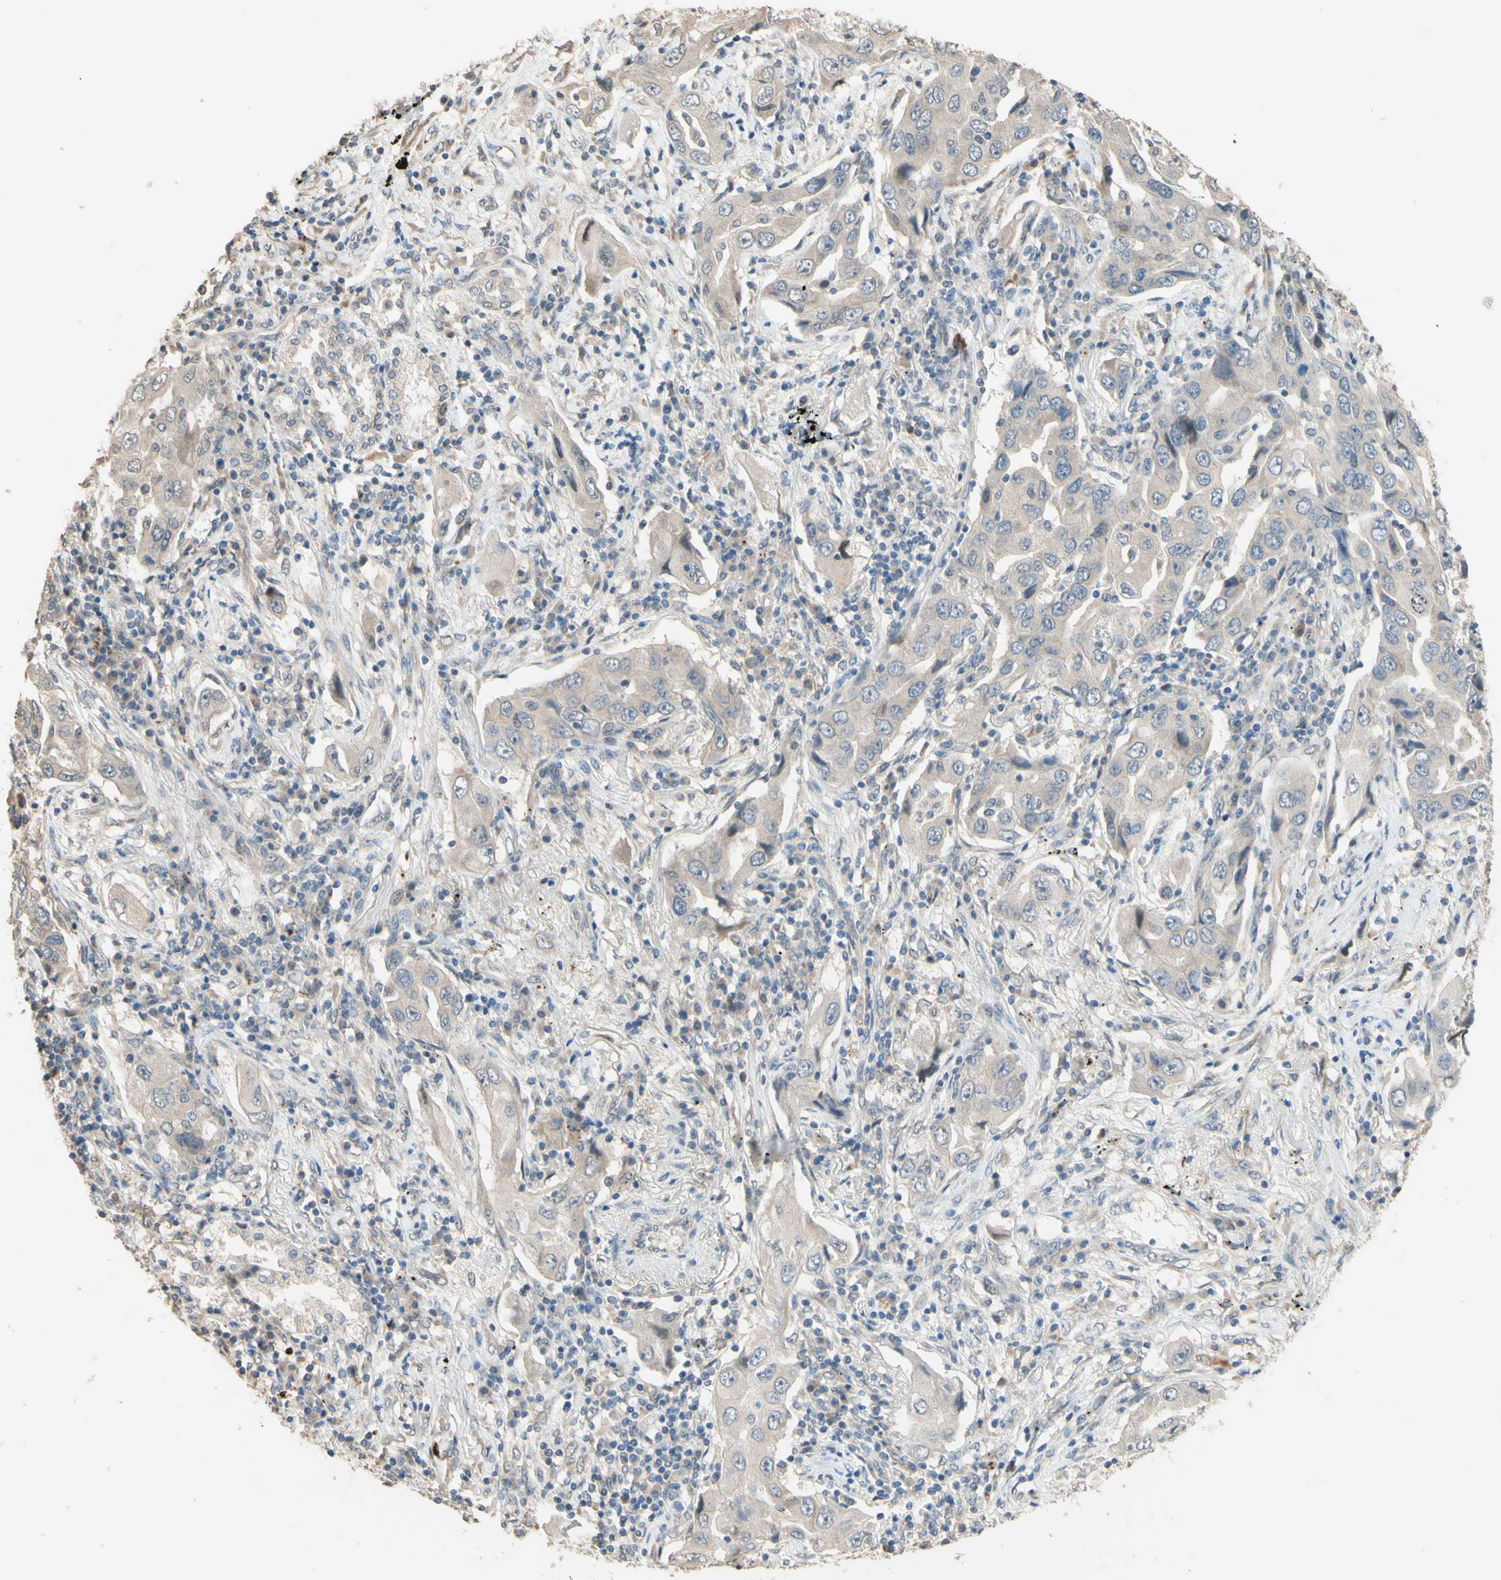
{"staining": {"intensity": "negative", "quantity": "none", "location": "none"}, "tissue": "lung cancer", "cell_type": "Tumor cells", "image_type": "cancer", "snomed": [{"axis": "morphology", "description": "Adenocarcinoma, NOS"}, {"axis": "topography", "description": "Lung"}], "caption": "High power microscopy image of an immunohistochemistry (IHC) photomicrograph of lung adenocarcinoma, revealing no significant positivity in tumor cells.", "gene": "SMIM19", "patient": {"sex": "female", "age": 65}}